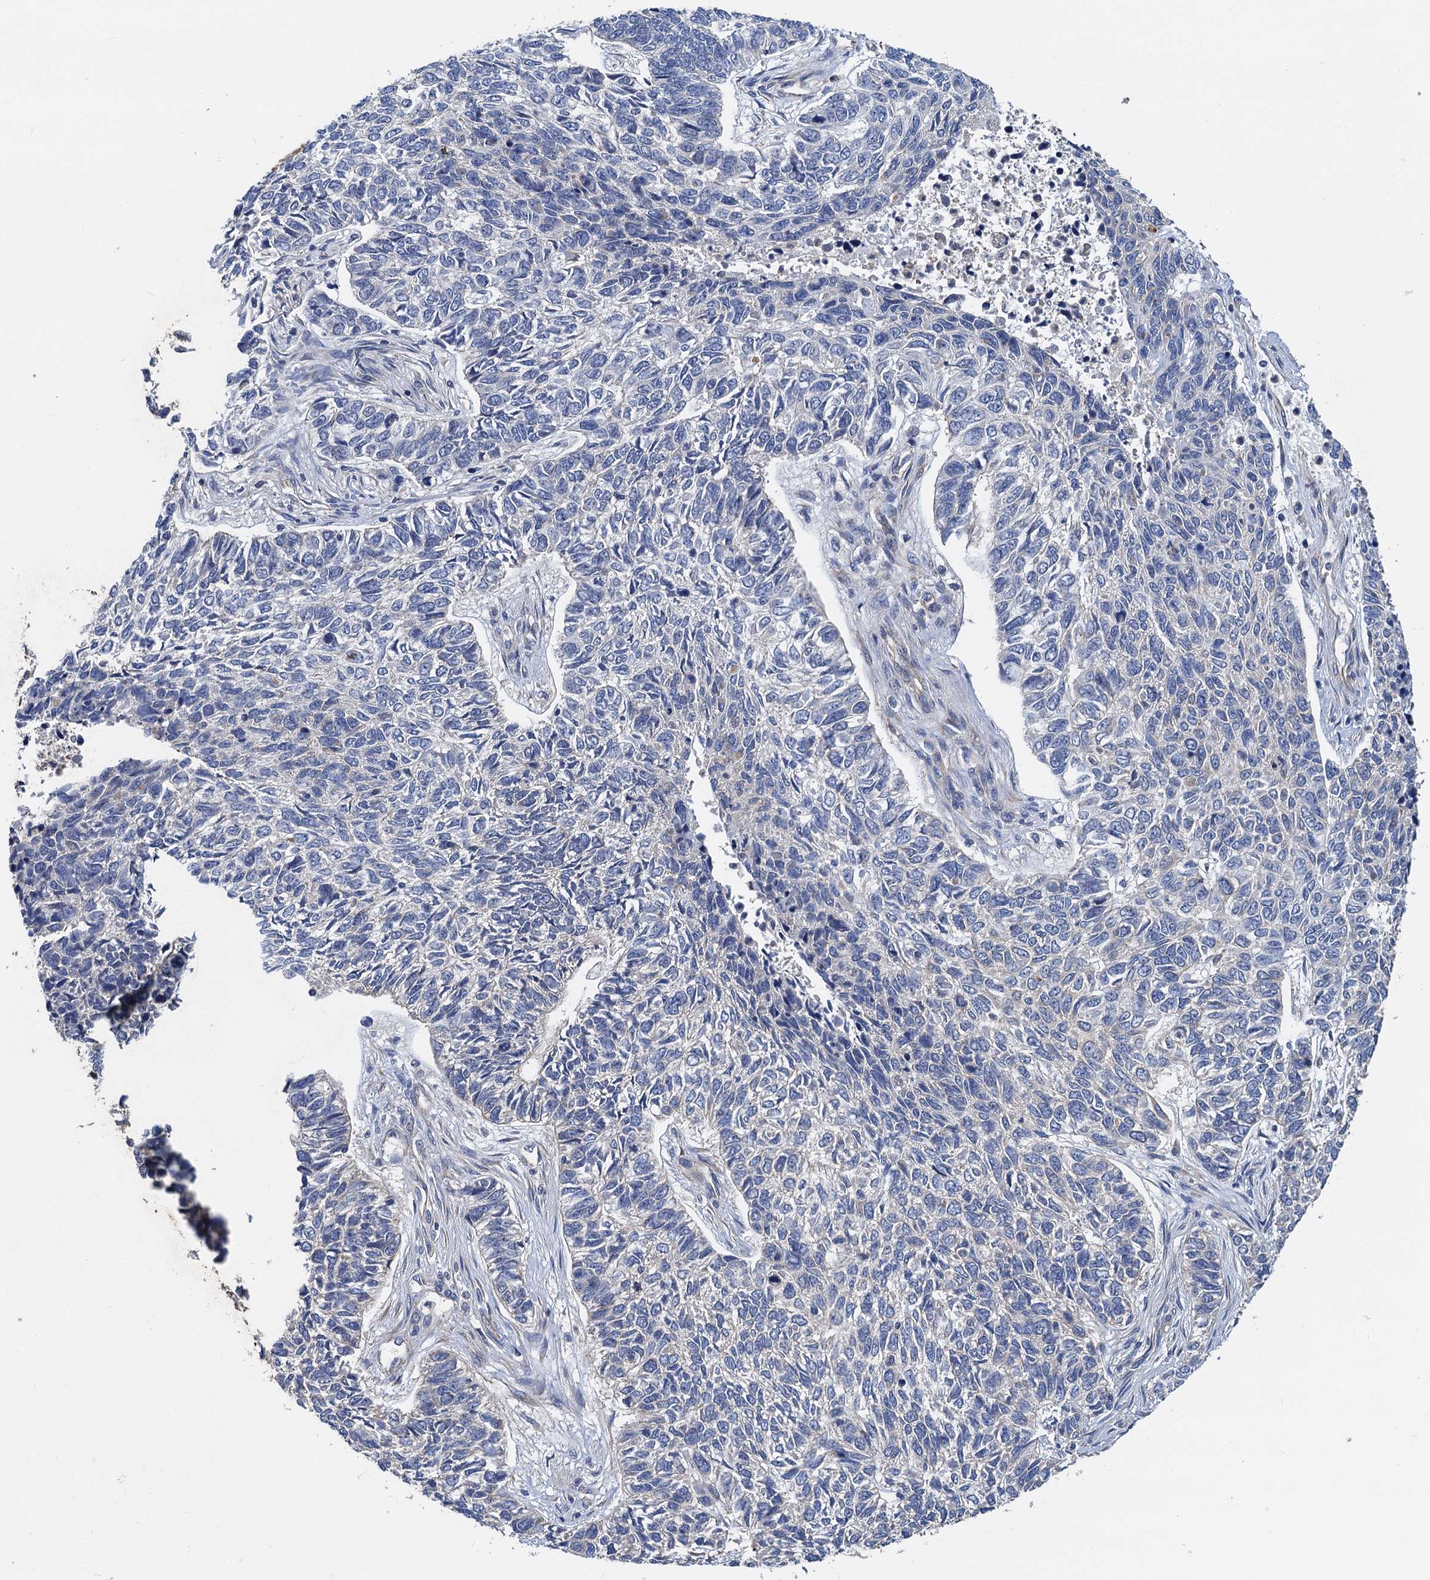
{"staining": {"intensity": "negative", "quantity": "none", "location": "none"}, "tissue": "skin cancer", "cell_type": "Tumor cells", "image_type": "cancer", "snomed": [{"axis": "morphology", "description": "Basal cell carcinoma"}, {"axis": "topography", "description": "Skin"}], "caption": "Protein analysis of skin basal cell carcinoma shows no significant positivity in tumor cells.", "gene": "PJA2", "patient": {"sex": "female", "age": 65}}